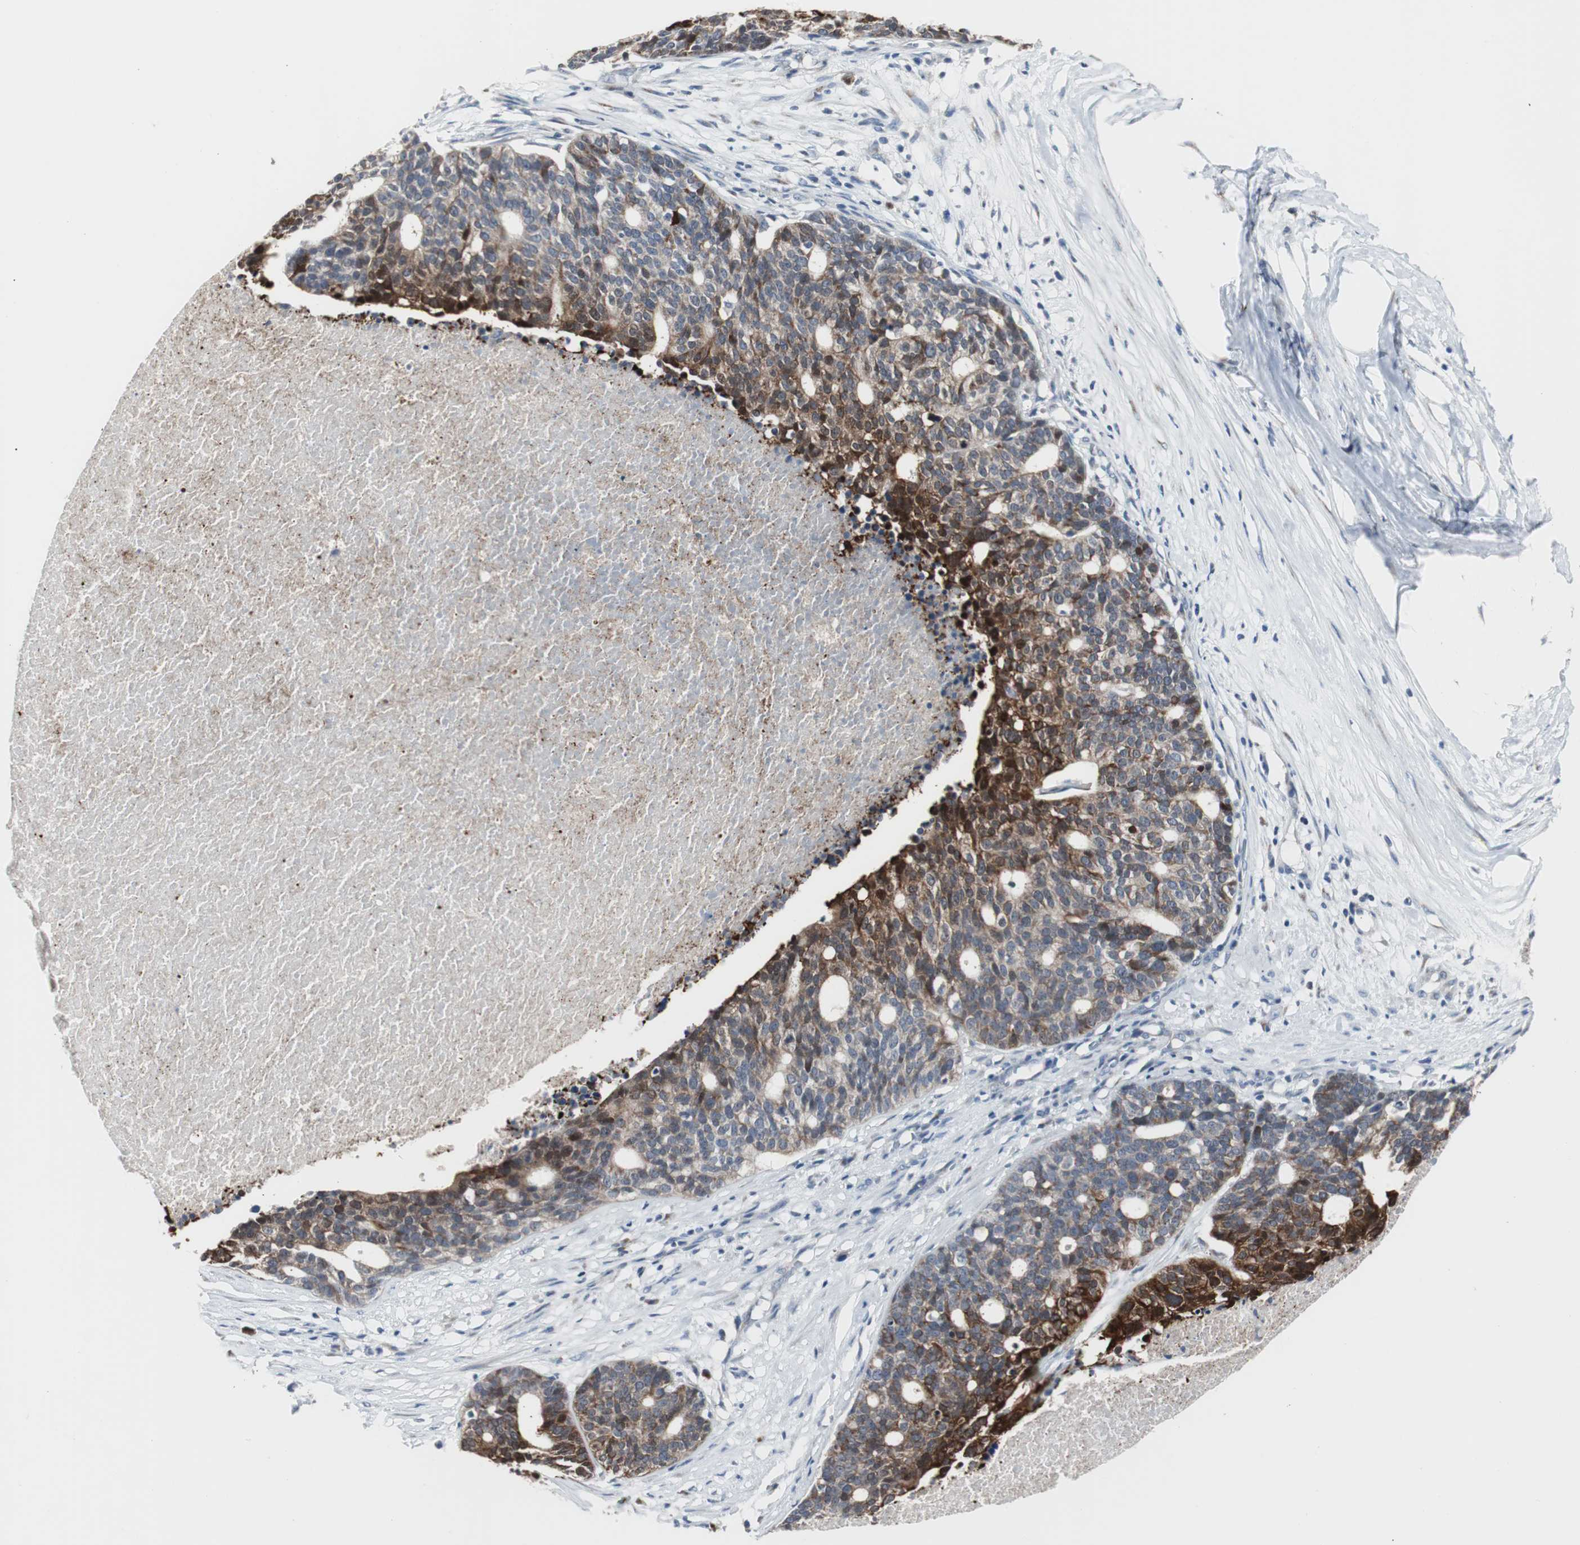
{"staining": {"intensity": "strong", "quantity": "25%-75%", "location": "cytoplasmic/membranous"}, "tissue": "ovarian cancer", "cell_type": "Tumor cells", "image_type": "cancer", "snomed": [{"axis": "morphology", "description": "Cystadenocarcinoma, serous, NOS"}, {"axis": "topography", "description": "Ovary"}], "caption": "Protein staining by IHC demonstrates strong cytoplasmic/membranous staining in about 25%-75% of tumor cells in ovarian cancer. The protein is shown in brown color, while the nuclei are stained blue.", "gene": "SOX30", "patient": {"sex": "female", "age": 59}}